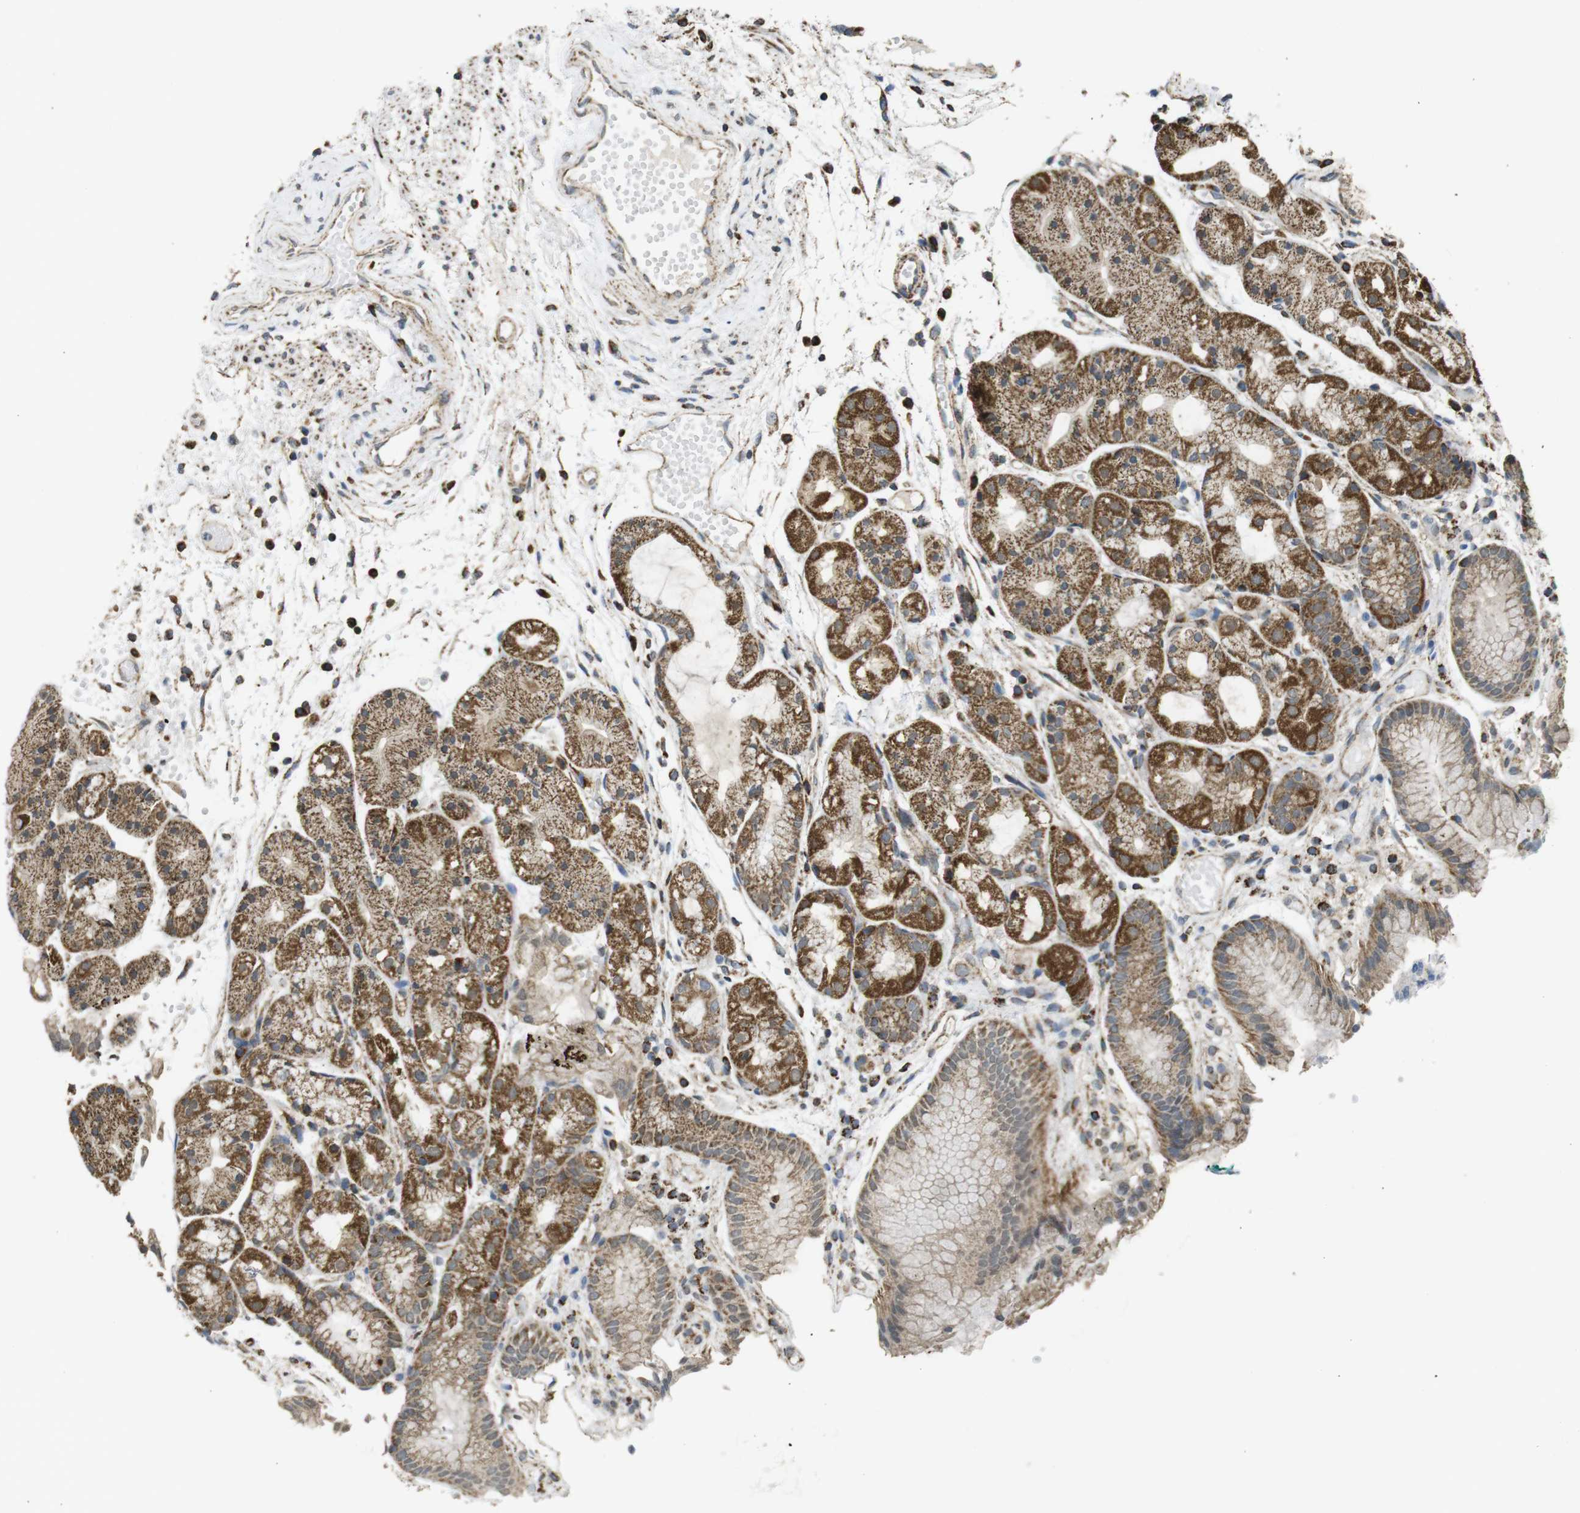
{"staining": {"intensity": "strong", "quantity": ">75%", "location": "cytoplasmic/membranous"}, "tissue": "stomach", "cell_type": "Glandular cells", "image_type": "normal", "snomed": [{"axis": "morphology", "description": "Normal tissue, NOS"}, {"axis": "topography", "description": "Stomach, upper"}], "caption": "Protein analysis of benign stomach demonstrates strong cytoplasmic/membranous staining in about >75% of glandular cells.", "gene": "CALHM2", "patient": {"sex": "male", "age": 72}}